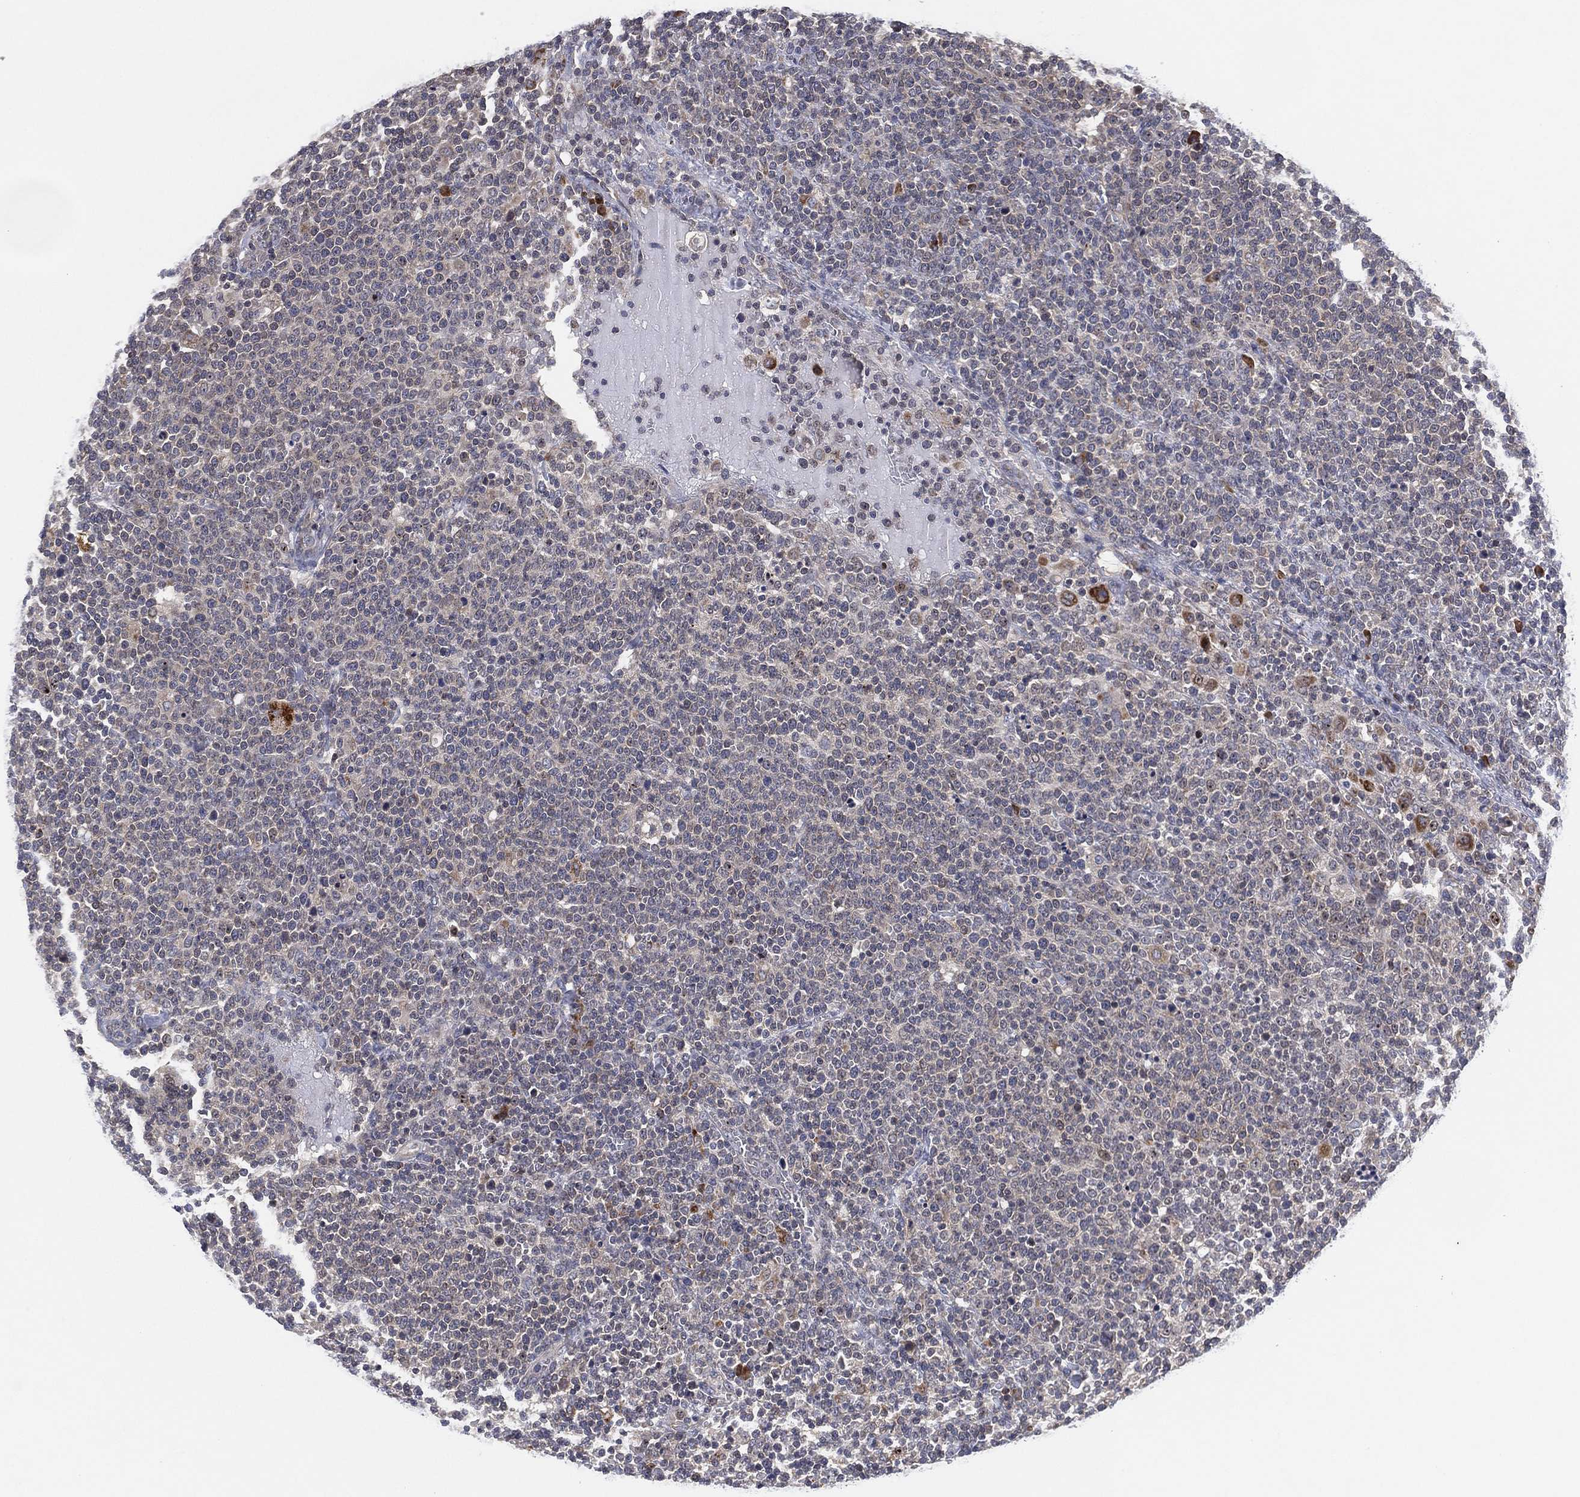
{"staining": {"intensity": "negative", "quantity": "none", "location": "none"}, "tissue": "lymphoma", "cell_type": "Tumor cells", "image_type": "cancer", "snomed": [{"axis": "morphology", "description": "Malignant lymphoma, non-Hodgkin's type, High grade"}, {"axis": "topography", "description": "Lymph node"}], "caption": "This is a image of immunohistochemistry (IHC) staining of lymphoma, which shows no staining in tumor cells. (DAB (3,3'-diaminobenzidine) IHC, high magnification).", "gene": "FAM104A", "patient": {"sex": "male", "age": 61}}